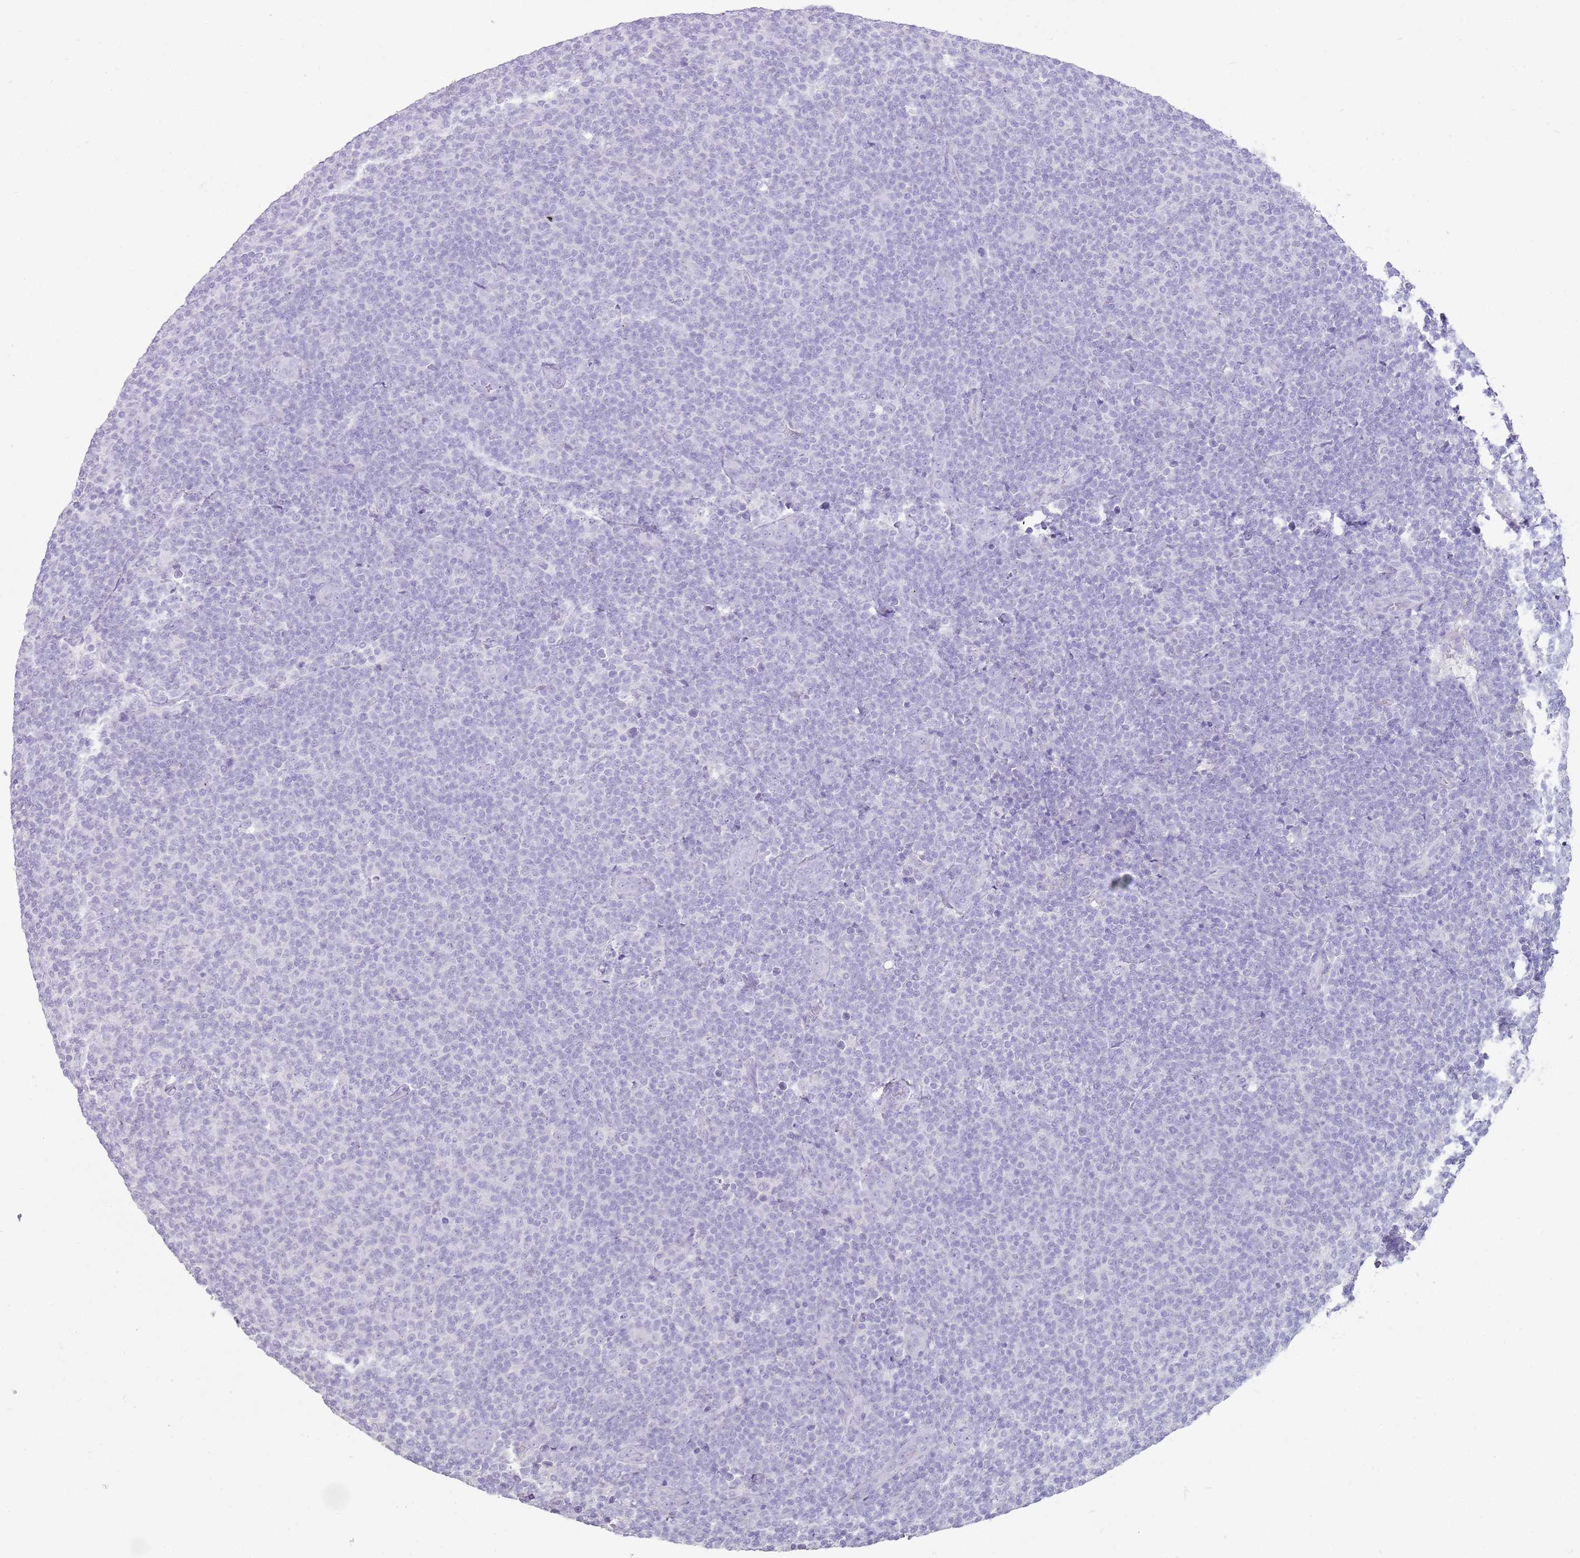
{"staining": {"intensity": "negative", "quantity": "none", "location": "none"}, "tissue": "lymphoma", "cell_type": "Tumor cells", "image_type": "cancer", "snomed": [{"axis": "morphology", "description": "Malignant lymphoma, non-Hodgkin's type, Low grade"}, {"axis": "topography", "description": "Lymph node"}], "caption": "A high-resolution photomicrograph shows IHC staining of malignant lymphoma, non-Hodgkin's type (low-grade), which reveals no significant positivity in tumor cells.", "gene": "NBPF3", "patient": {"sex": "male", "age": 66}}